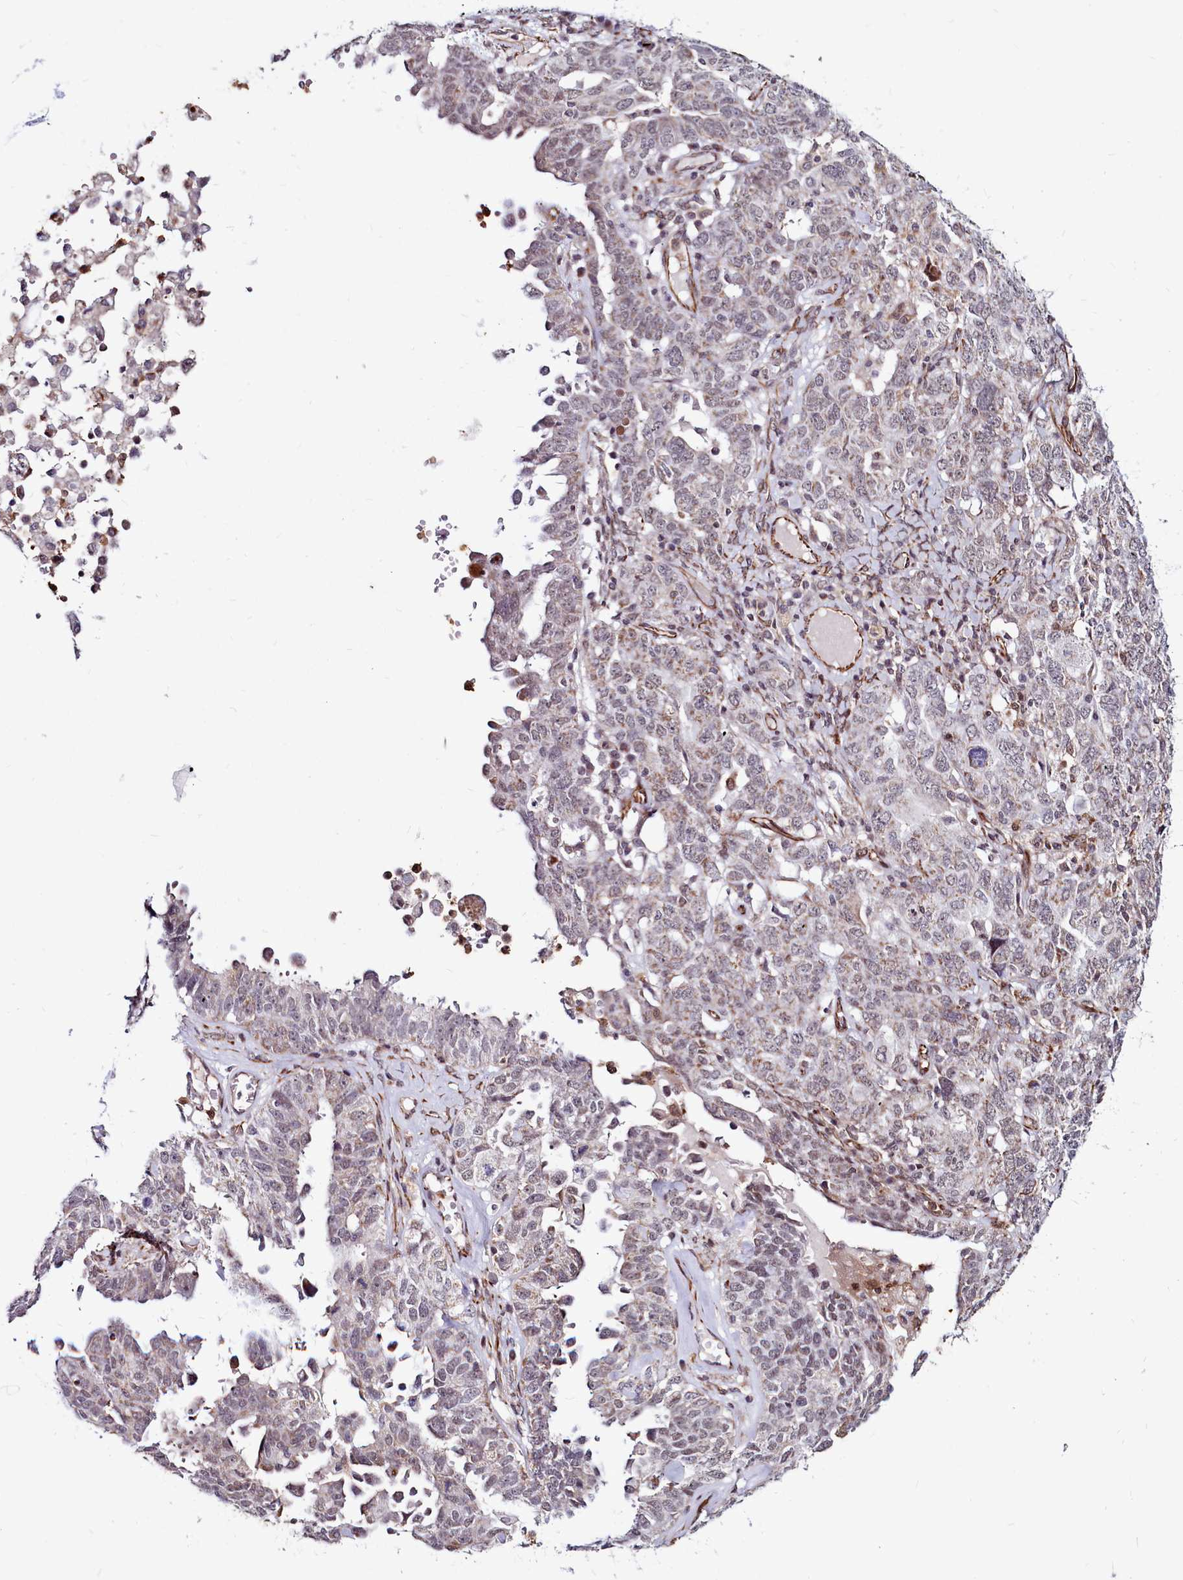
{"staining": {"intensity": "weak", "quantity": "25%-75%", "location": "cytoplasmic/membranous"}, "tissue": "ovarian cancer", "cell_type": "Tumor cells", "image_type": "cancer", "snomed": [{"axis": "morphology", "description": "Carcinoma, endometroid"}, {"axis": "topography", "description": "Ovary"}], "caption": "DAB immunohistochemical staining of ovarian cancer demonstrates weak cytoplasmic/membranous protein staining in about 25%-75% of tumor cells.", "gene": "CLK3", "patient": {"sex": "female", "age": 62}}